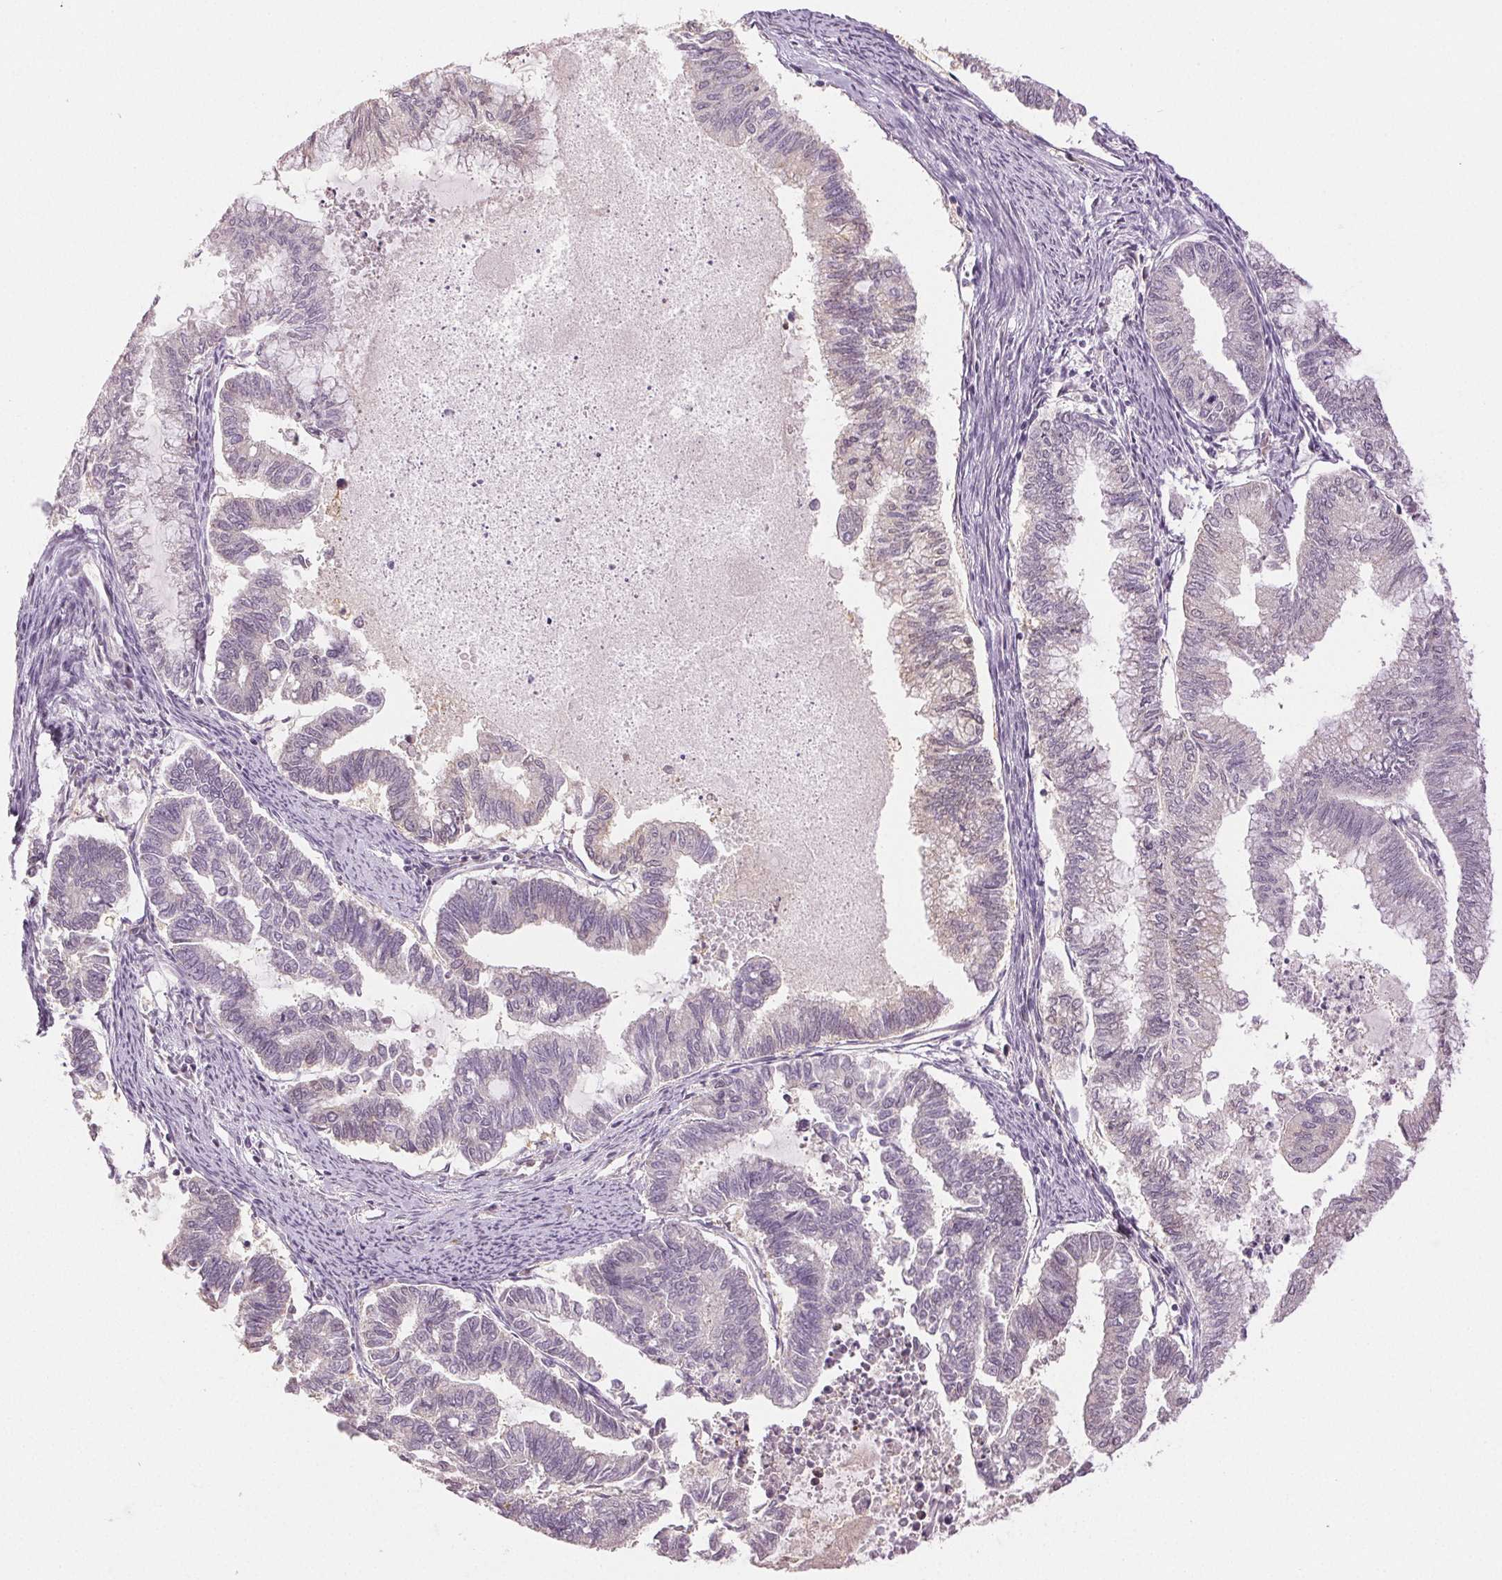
{"staining": {"intensity": "negative", "quantity": "none", "location": "none"}, "tissue": "endometrial cancer", "cell_type": "Tumor cells", "image_type": "cancer", "snomed": [{"axis": "morphology", "description": "Adenocarcinoma, NOS"}, {"axis": "topography", "description": "Endometrium"}], "caption": "This is a histopathology image of IHC staining of adenocarcinoma (endometrial), which shows no staining in tumor cells.", "gene": "PLCB1", "patient": {"sex": "female", "age": 79}}